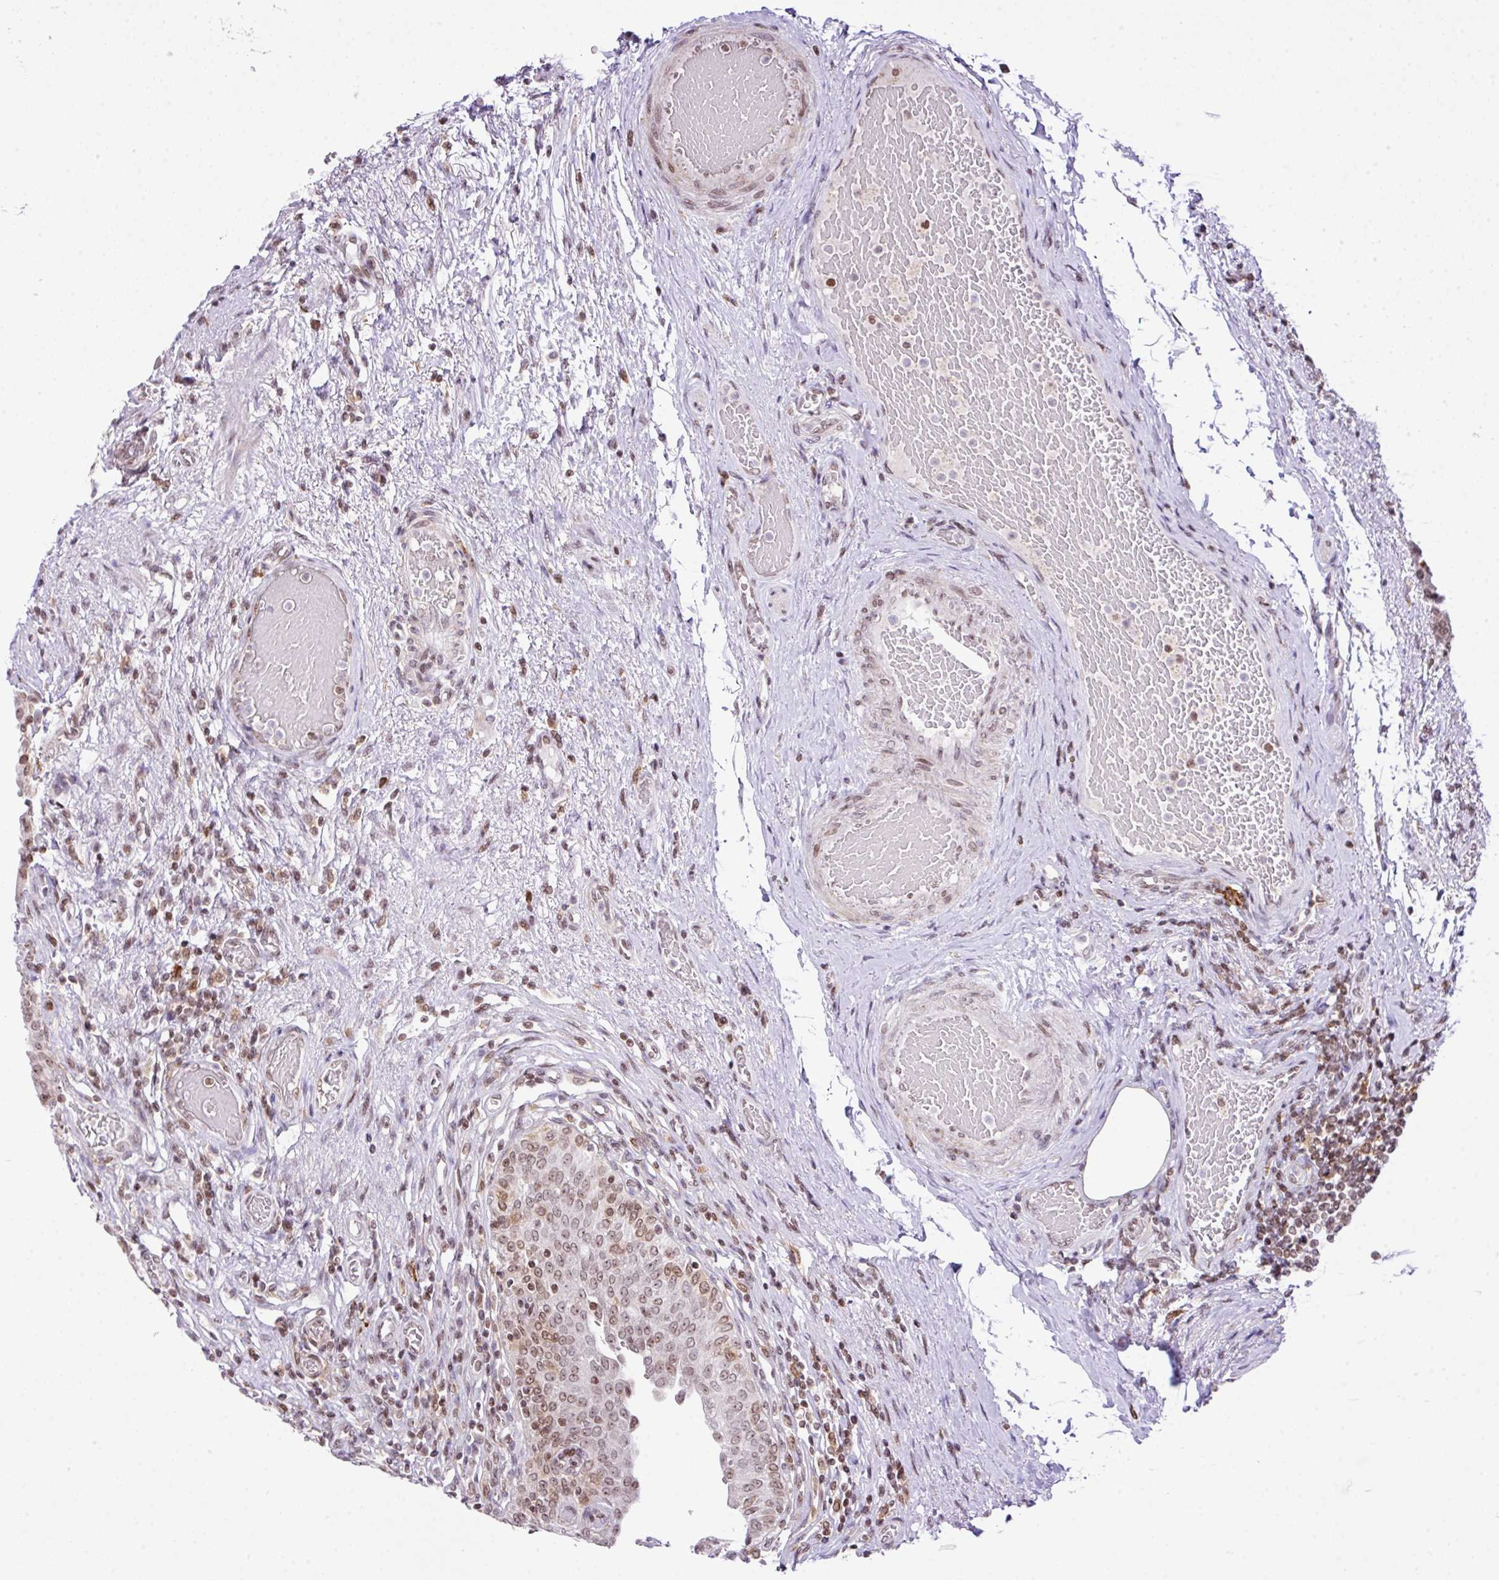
{"staining": {"intensity": "moderate", "quantity": ">75%", "location": "nuclear"}, "tissue": "urinary bladder", "cell_type": "Urothelial cells", "image_type": "normal", "snomed": [{"axis": "morphology", "description": "Normal tissue, NOS"}, {"axis": "topography", "description": "Urinary bladder"}], "caption": "A high-resolution micrograph shows IHC staining of unremarkable urinary bladder, which shows moderate nuclear expression in about >75% of urothelial cells. (brown staining indicates protein expression, while blue staining denotes nuclei).", "gene": "CCDC137", "patient": {"sex": "male", "age": 71}}